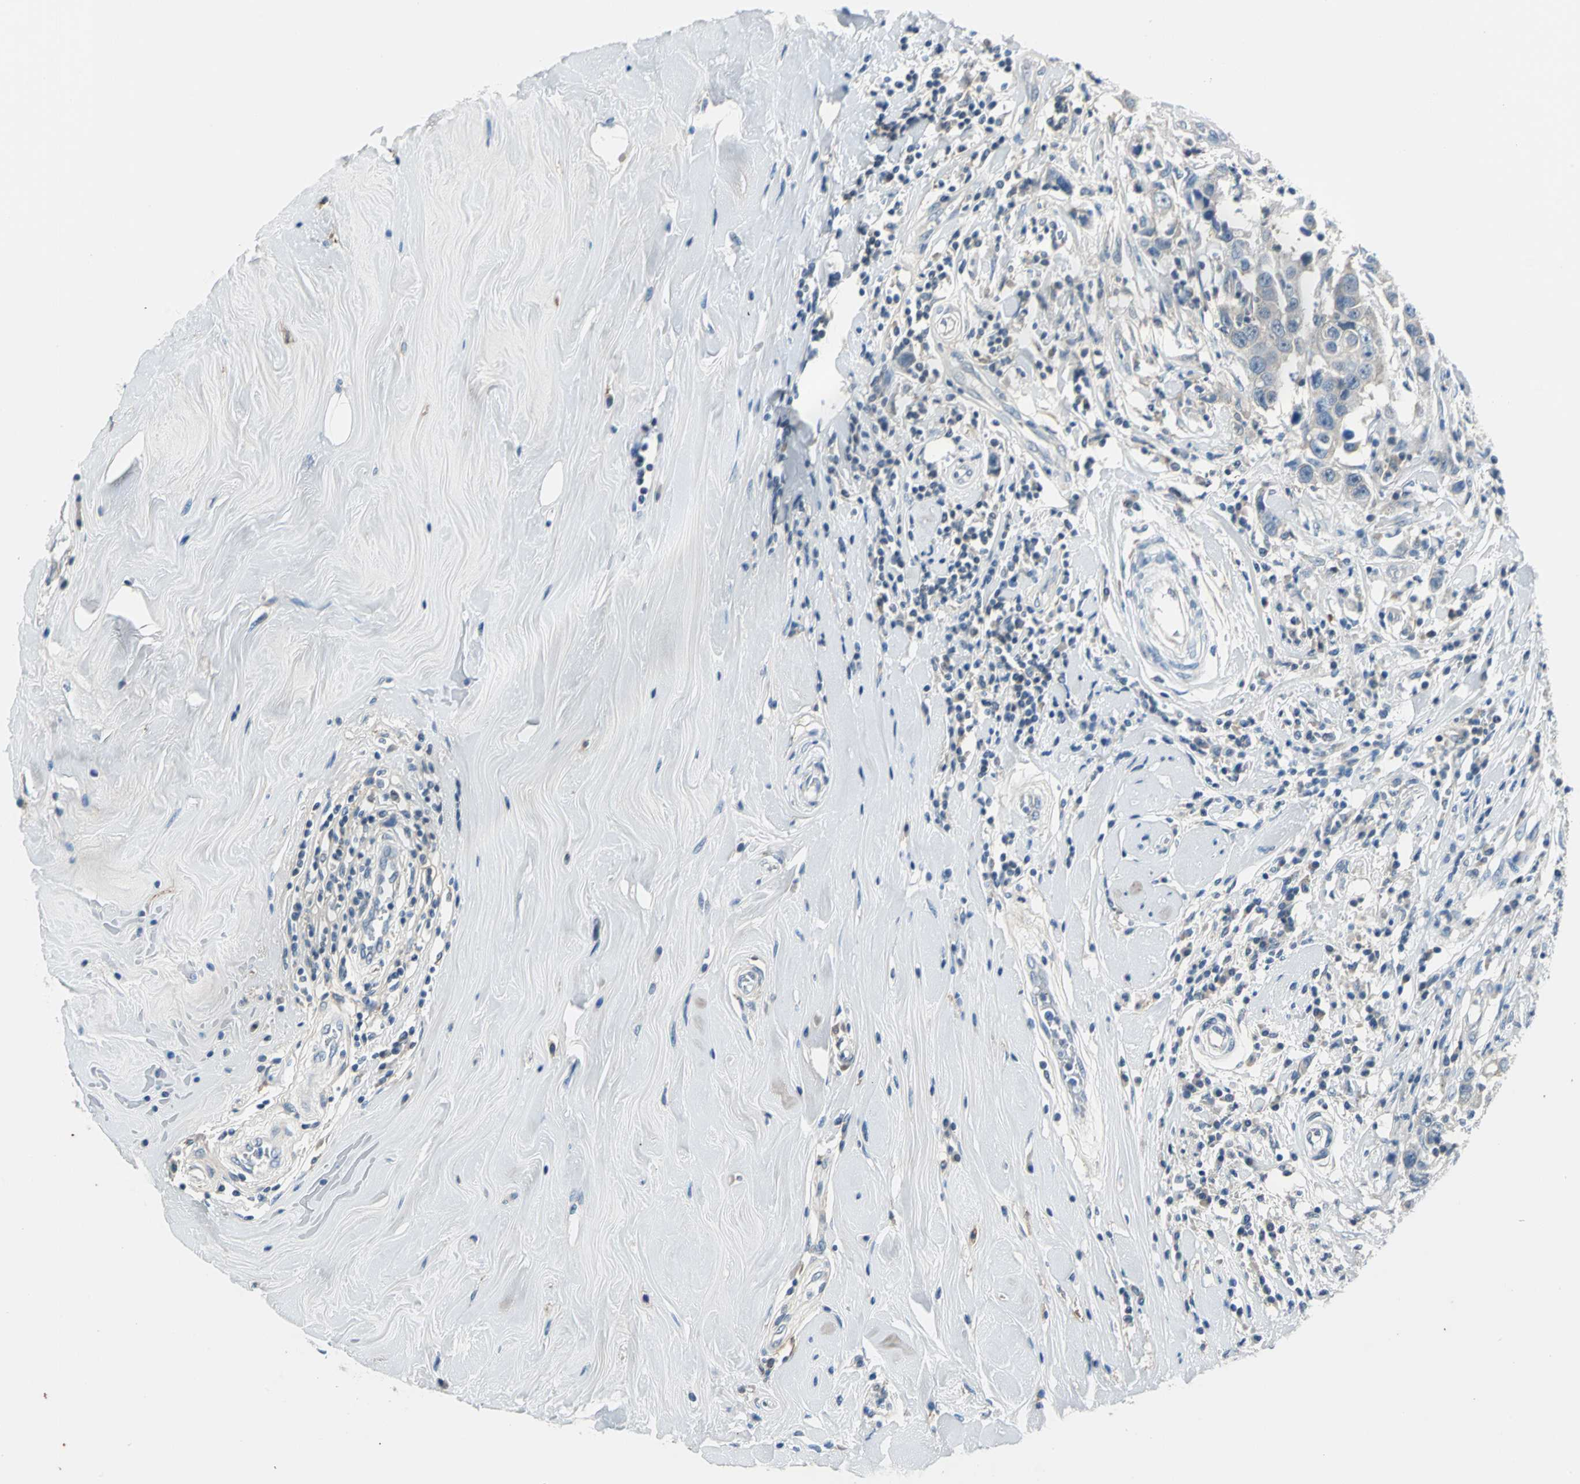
{"staining": {"intensity": "negative", "quantity": "none", "location": "none"}, "tissue": "breast cancer", "cell_type": "Tumor cells", "image_type": "cancer", "snomed": [{"axis": "morphology", "description": "Duct carcinoma"}, {"axis": "topography", "description": "Breast"}], "caption": "Breast intraductal carcinoma stained for a protein using immunohistochemistry shows no staining tumor cells.", "gene": "ZNF415", "patient": {"sex": "female", "age": 27}}